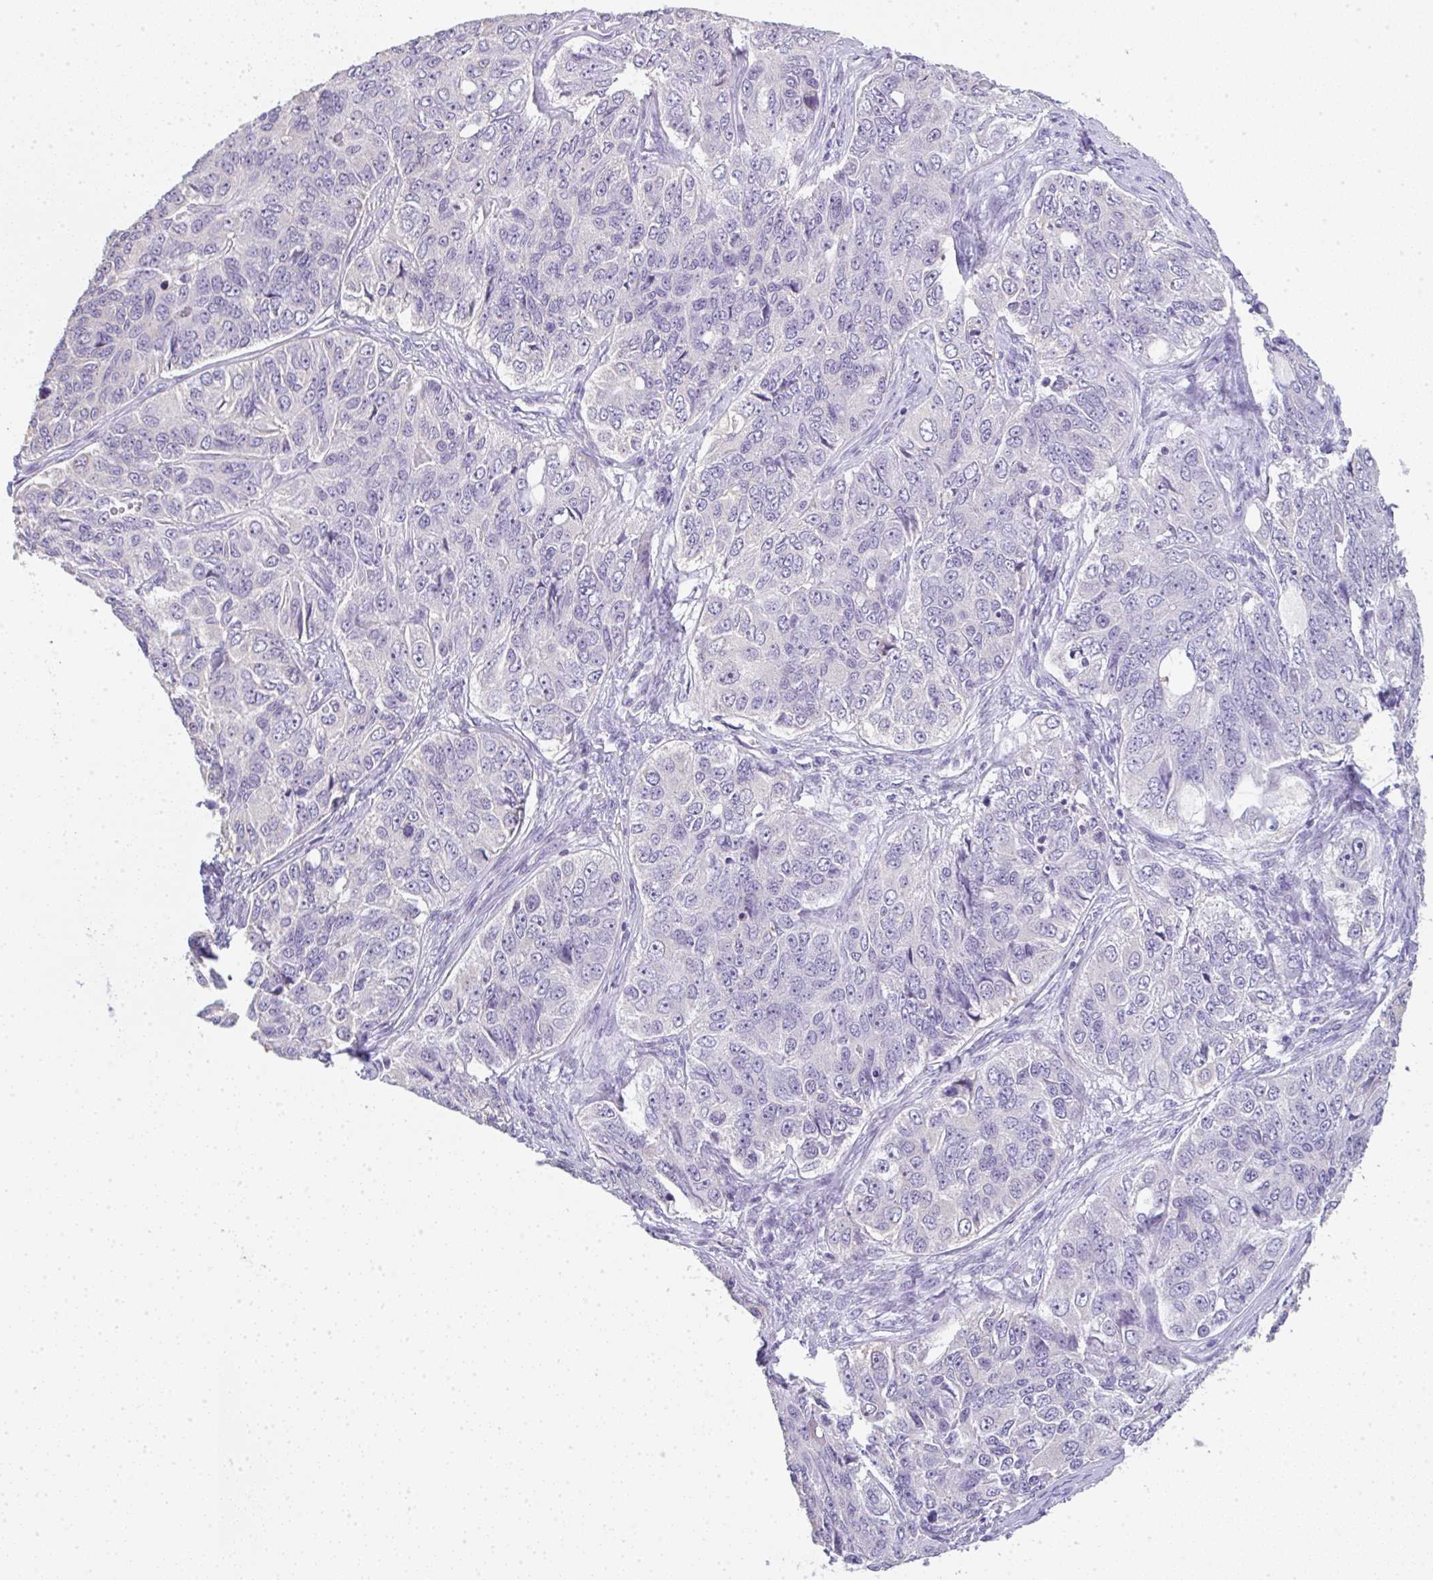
{"staining": {"intensity": "negative", "quantity": "none", "location": "none"}, "tissue": "ovarian cancer", "cell_type": "Tumor cells", "image_type": "cancer", "snomed": [{"axis": "morphology", "description": "Carcinoma, endometroid"}, {"axis": "topography", "description": "Ovary"}], "caption": "Tumor cells are negative for protein expression in human ovarian endometroid carcinoma.", "gene": "LPAR4", "patient": {"sex": "female", "age": 51}}